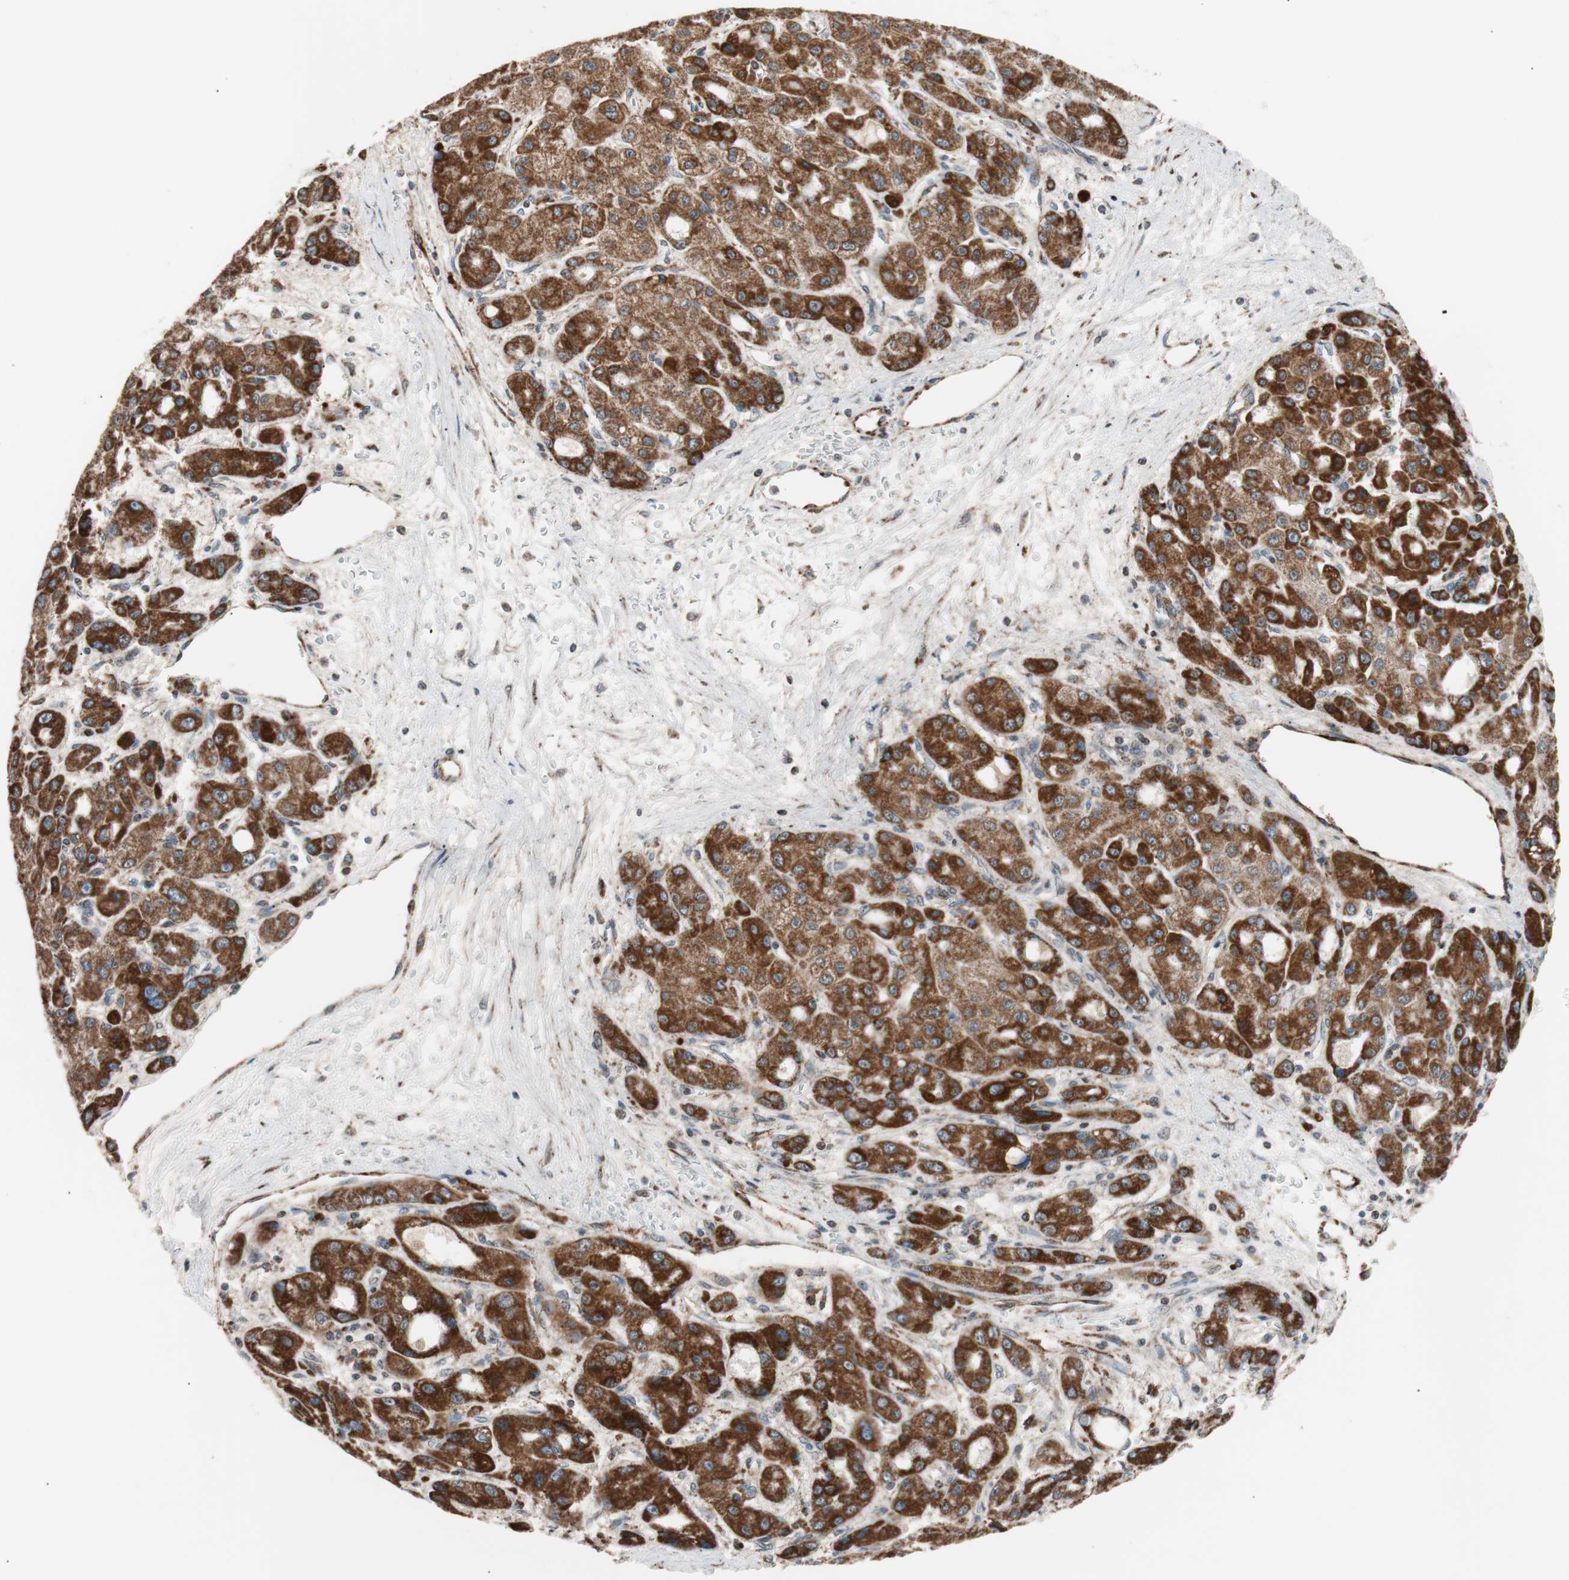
{"staining": {"intensity": "strong", "quantity": ">75%", "location": "cytoplasmic/membranous"}, "tissue": "liver cancer", "cell_type": "Tumor cells", "image_type": "cancer", "snomed": [{"axis": "morphology", "description": "Carcinoma, Hepatocellular, NOS"}, {"axis": "topography", "description": "Liver"}], "caption": "Liver hepatocellular carcinoma was stained to show a protein in brown. There is high levels of strong cytoplasmic/membranous staining in approximately >75% of tumor cells.", "gene": "PITRM1", "patient": {"sex": "male", "age": 55}}